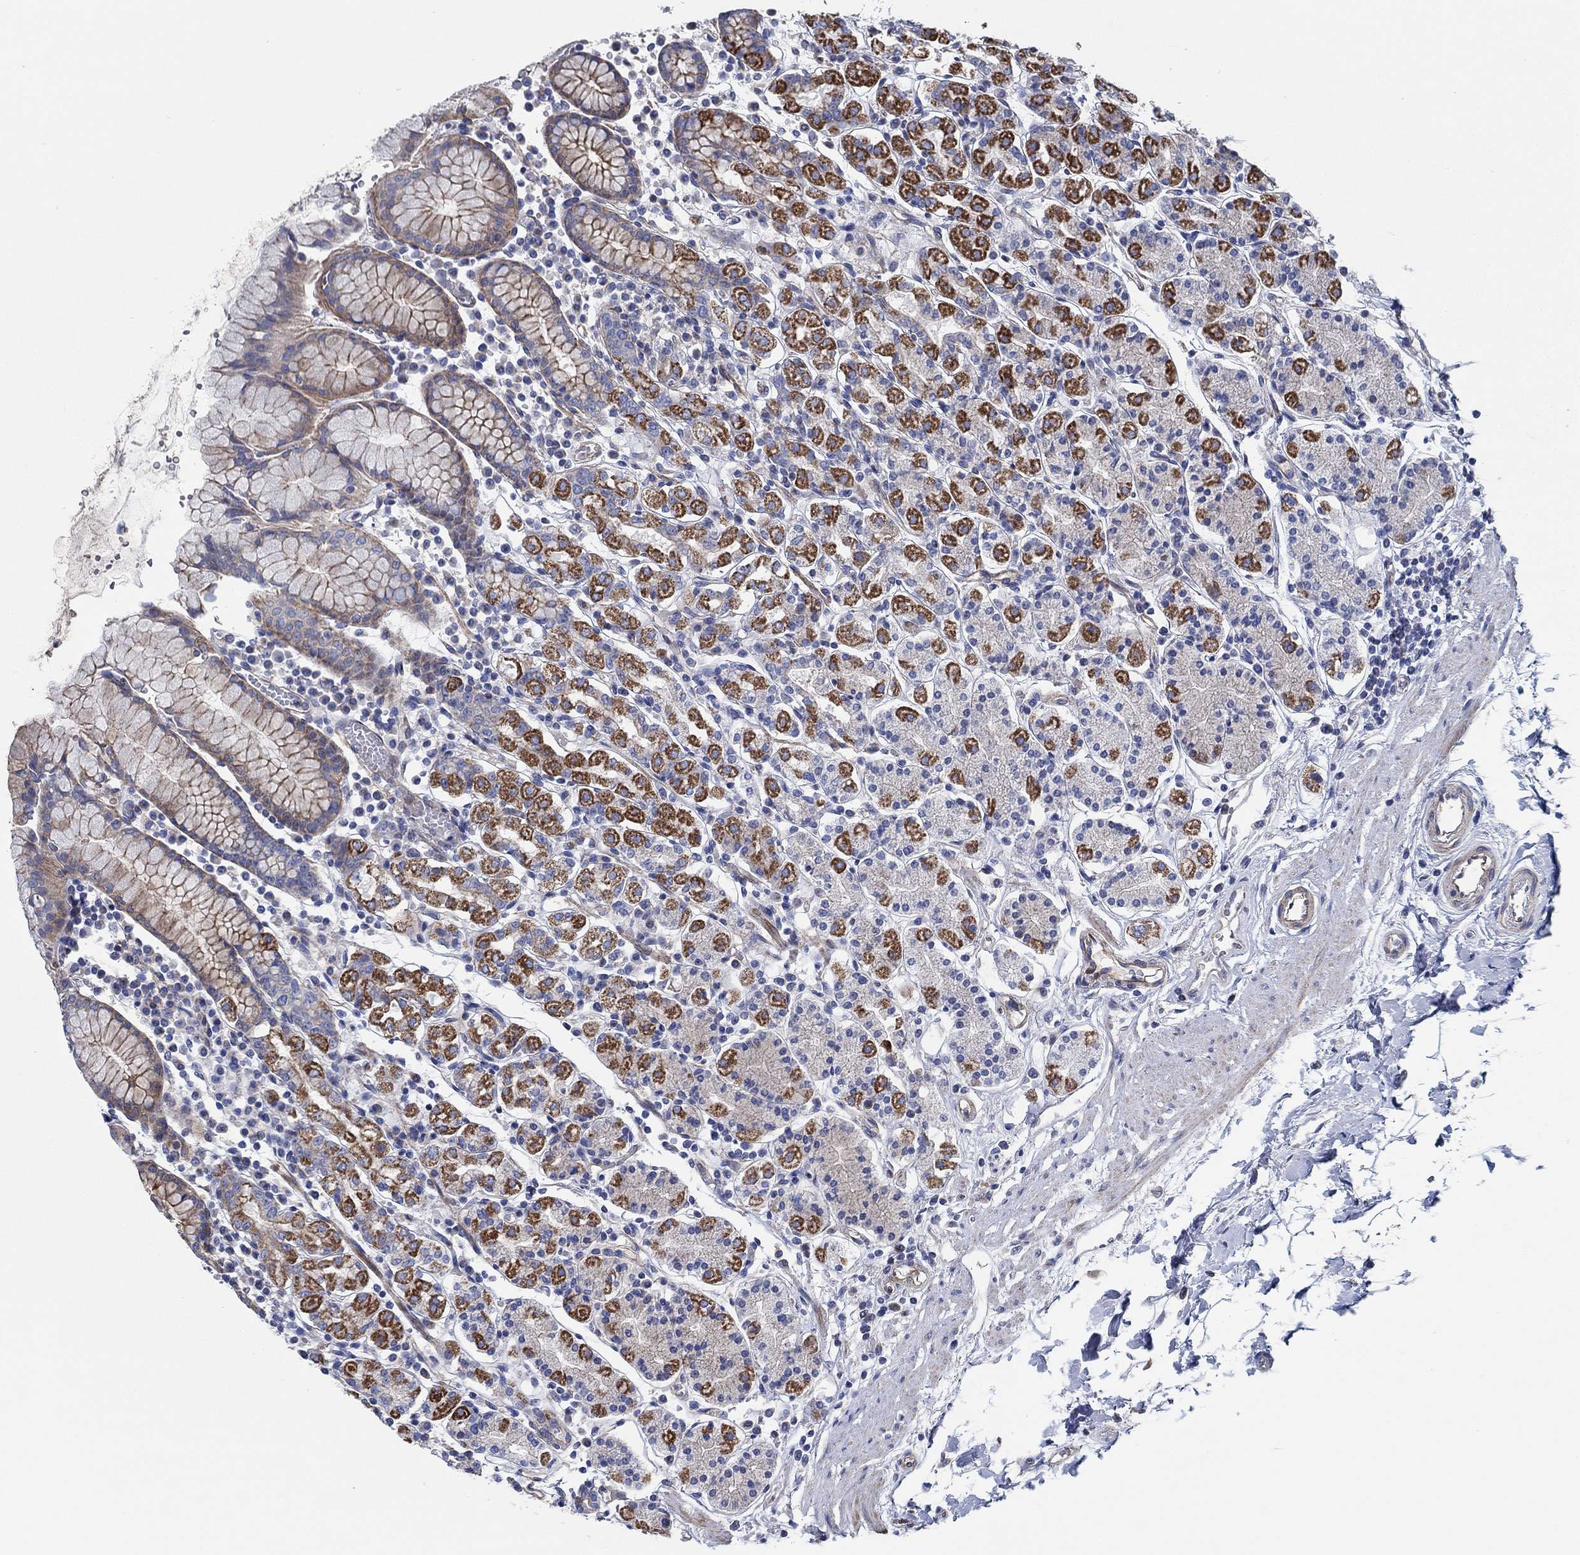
{"staining": {"intensity": "strong", "quantity": "25%-75%", "location": "cytoplasmic/membranous"}, "tissue": "stomach", "cell_type": "Glandular cells", "image_type": "normal", "snomed": [{"axis": "morphology", "description": "Normal tissue, NOS"}, {"axis": "topography", "description": "Stomach, upper"}, {"axis": "topography", "description": "Stomach"}], "caption": "Brown immunohistochemical staining in unremarkable human stomach demonstrates strong cytoplasmic/membranous expression in approximately 25%-75% of glandular cells. (DAB (3,3'-diaminobenzidine) IHC with brightfield microscopy, high magnification).", "gene": "FMN1", "patient": {"sex": "male", "age": 62}}